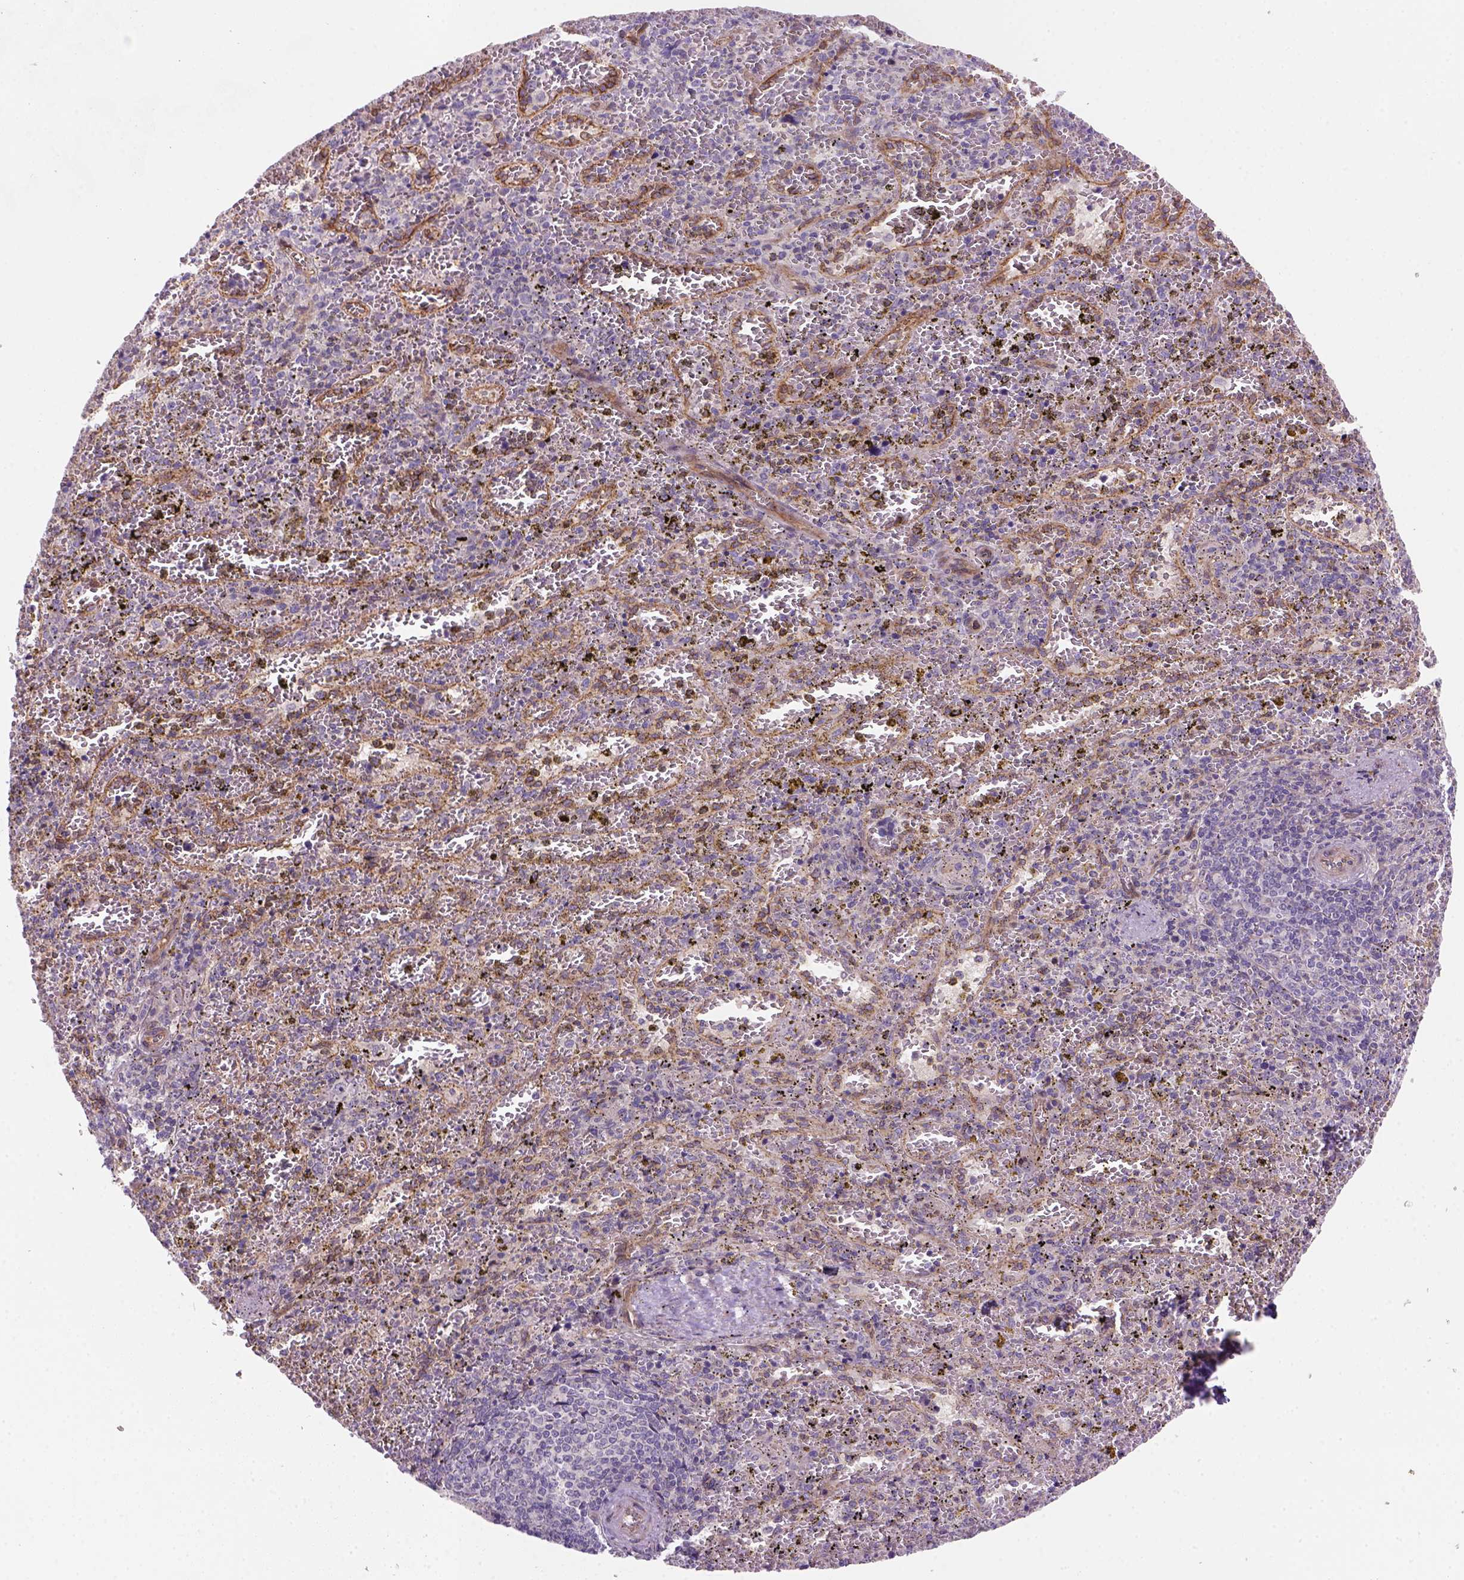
{"staining": {"intensity": "negative", "quantity": "none", "location": "none"}, "tissue": "spleen", "cell_type": "Cells in red pulp", "image_type": "normal", "snomed": [{"axis": "morphology", "description": "Normal tissue, NOS"}, {"axis": "topography", "description": "Spleen"}], "caption": "A photomicrograph of human spleen is negative for staining in cells in red pulp.", "gene": "VSTM5", "patient": {"sex": "female", "age": 50}}